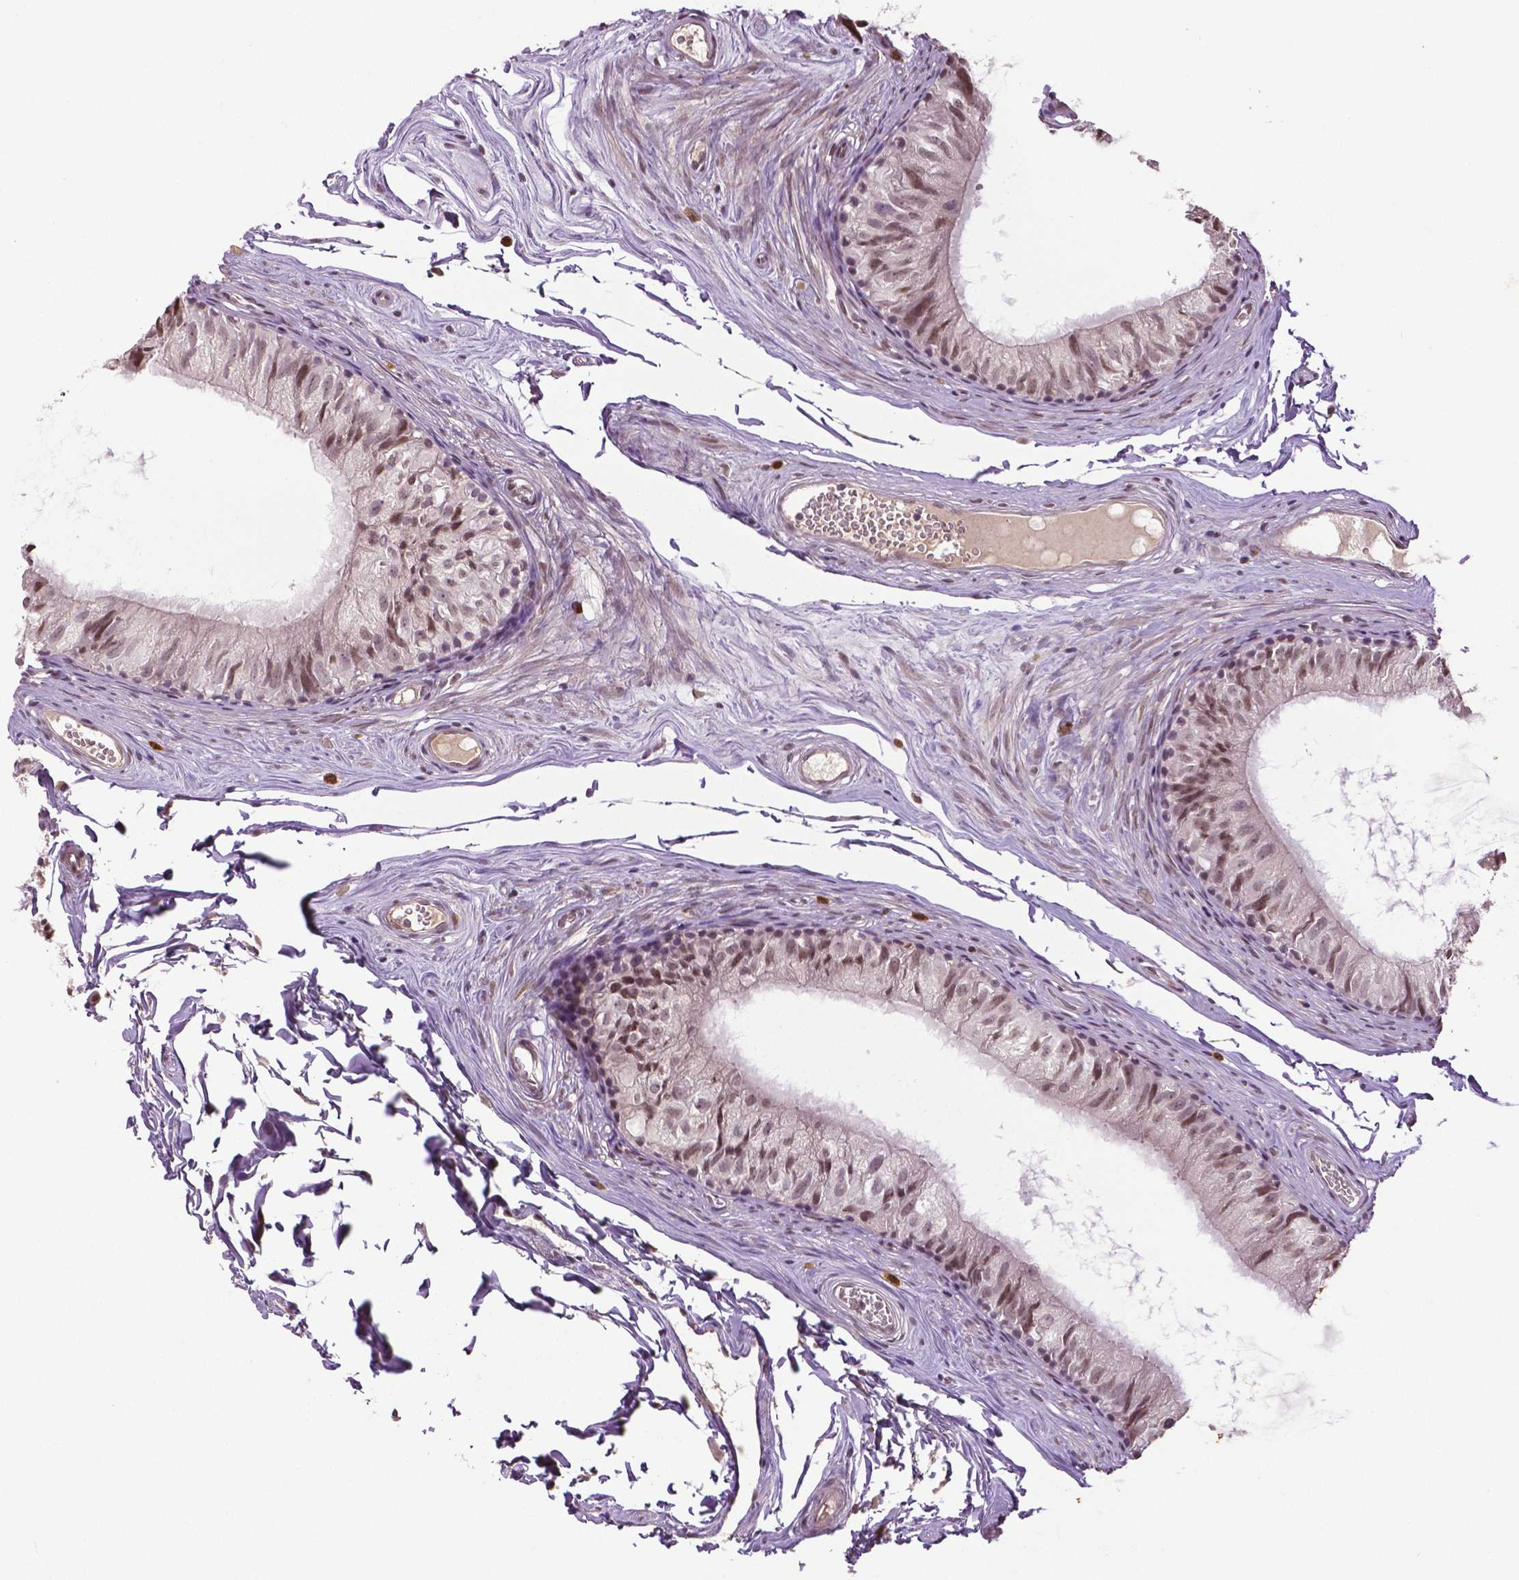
{"staining": {"intensity": "weak", "quantity": ">75%", "location": "nuclear"}, "tissue": "epididymis", "cell_type": "Glandular cells", "image_type": "normal", "snomed": [{"axis": "morphology", "description": "Normal tissue, NOS"}, {"axis": "topography", "description": "Epididymis"}], "caption": "IHC of unremarkable human epididymis demonstrates low levels of weak nuclear staining in about >75% of glandular cells. The protein is shown in brown color, while the nuclei are stained blue.", "gene": "DLX5", "patient": {"sex": "male", "age": 45}}